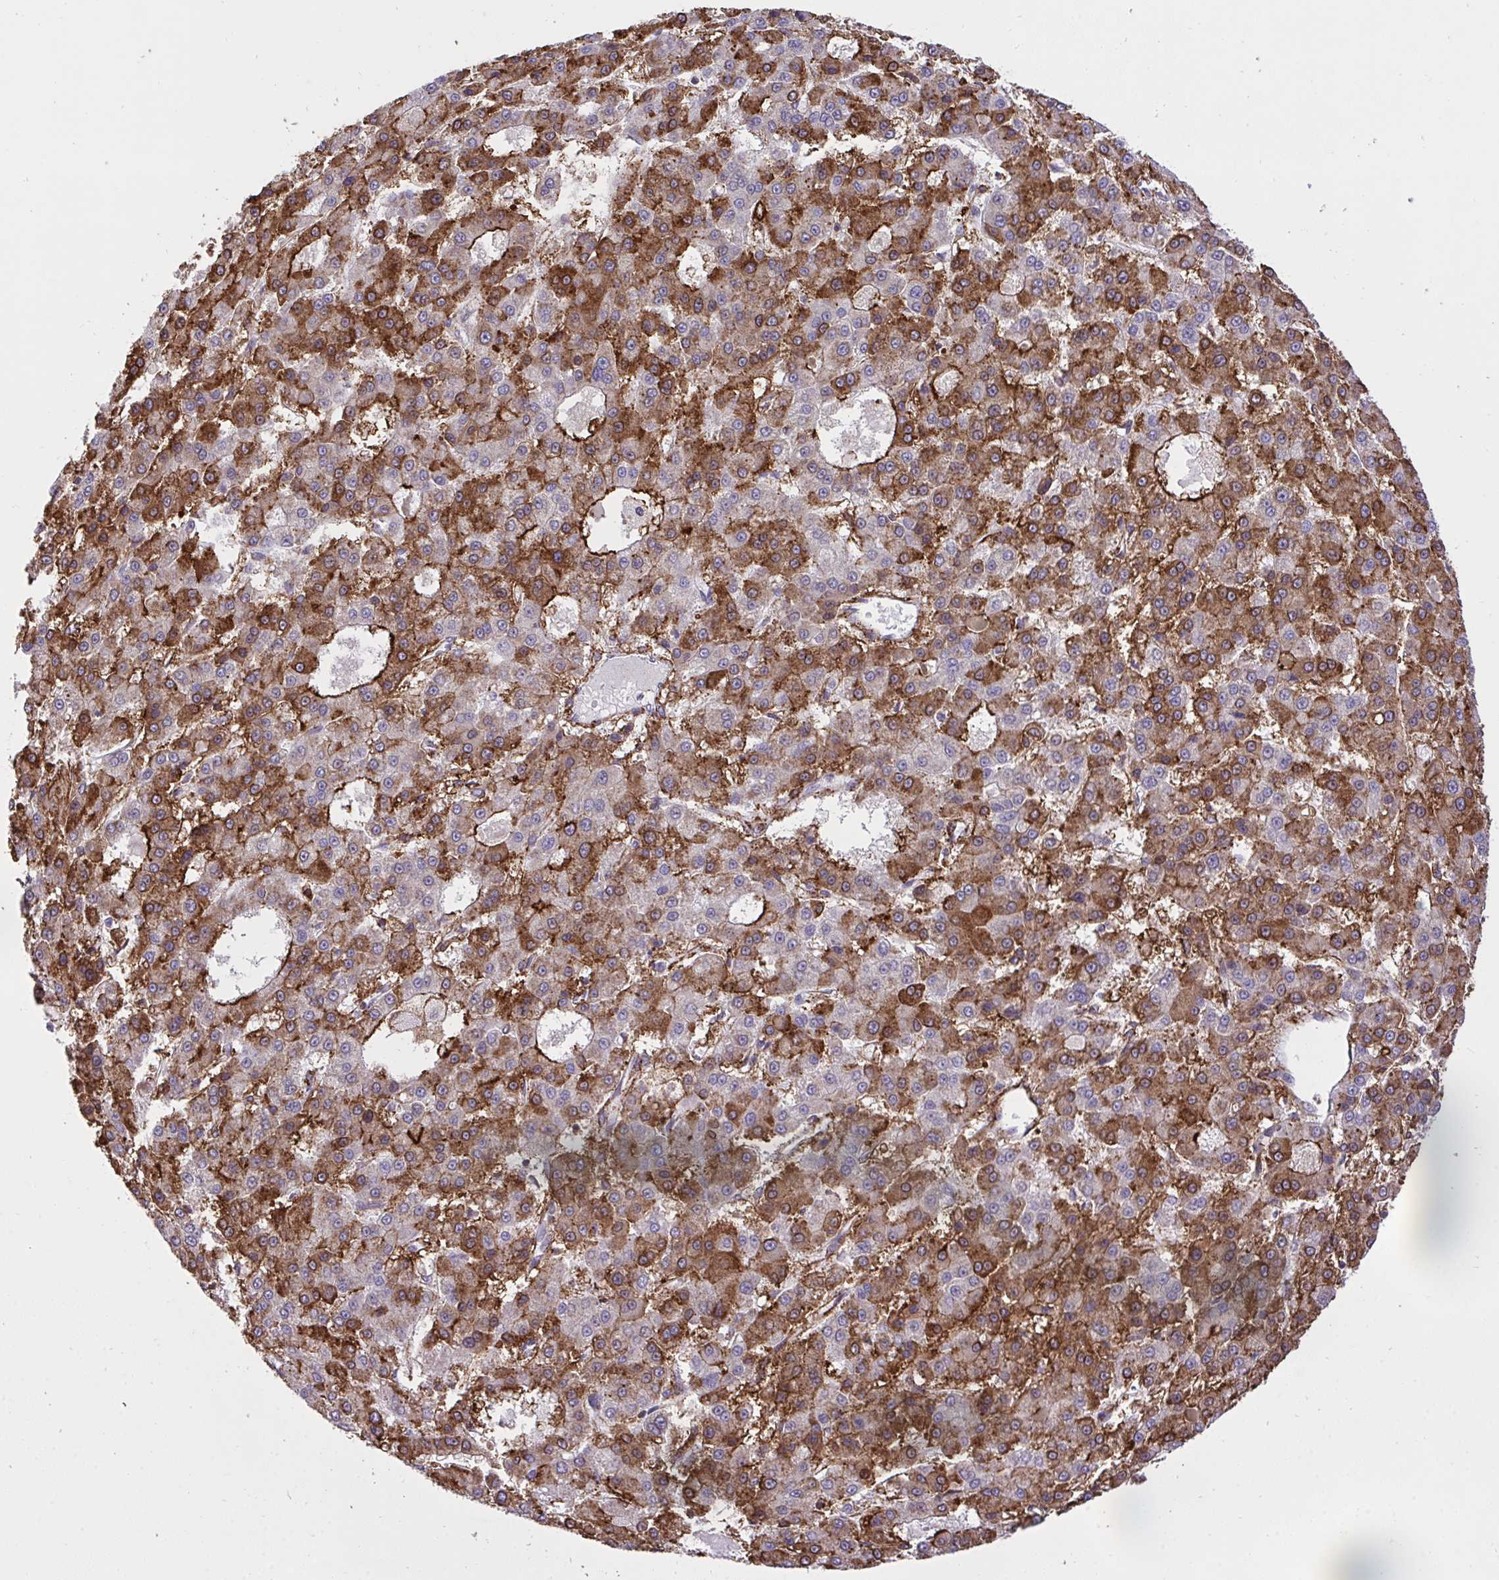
{"staining": {"intensity": "moderate", "quantity": ">75%", "location": "cytoplasmic/membranous"}, "tissue": "liver cancer", "cell_type": "Tumor cells", "image_type": "cancer", "snomed": [{"axis": "morphology", "description": "Carcinoma, Hepatocellular, NOS"}, {"axis": "topography", "description": "Liver"}], "caption": "Liver cancer (hepatocellular carcinoma) stained for a protein displays moderate cytoplasmic/membranous positivity in tumor cells.", "gene": "ERI1", "patient": {"sex": "male", "age": 70}}